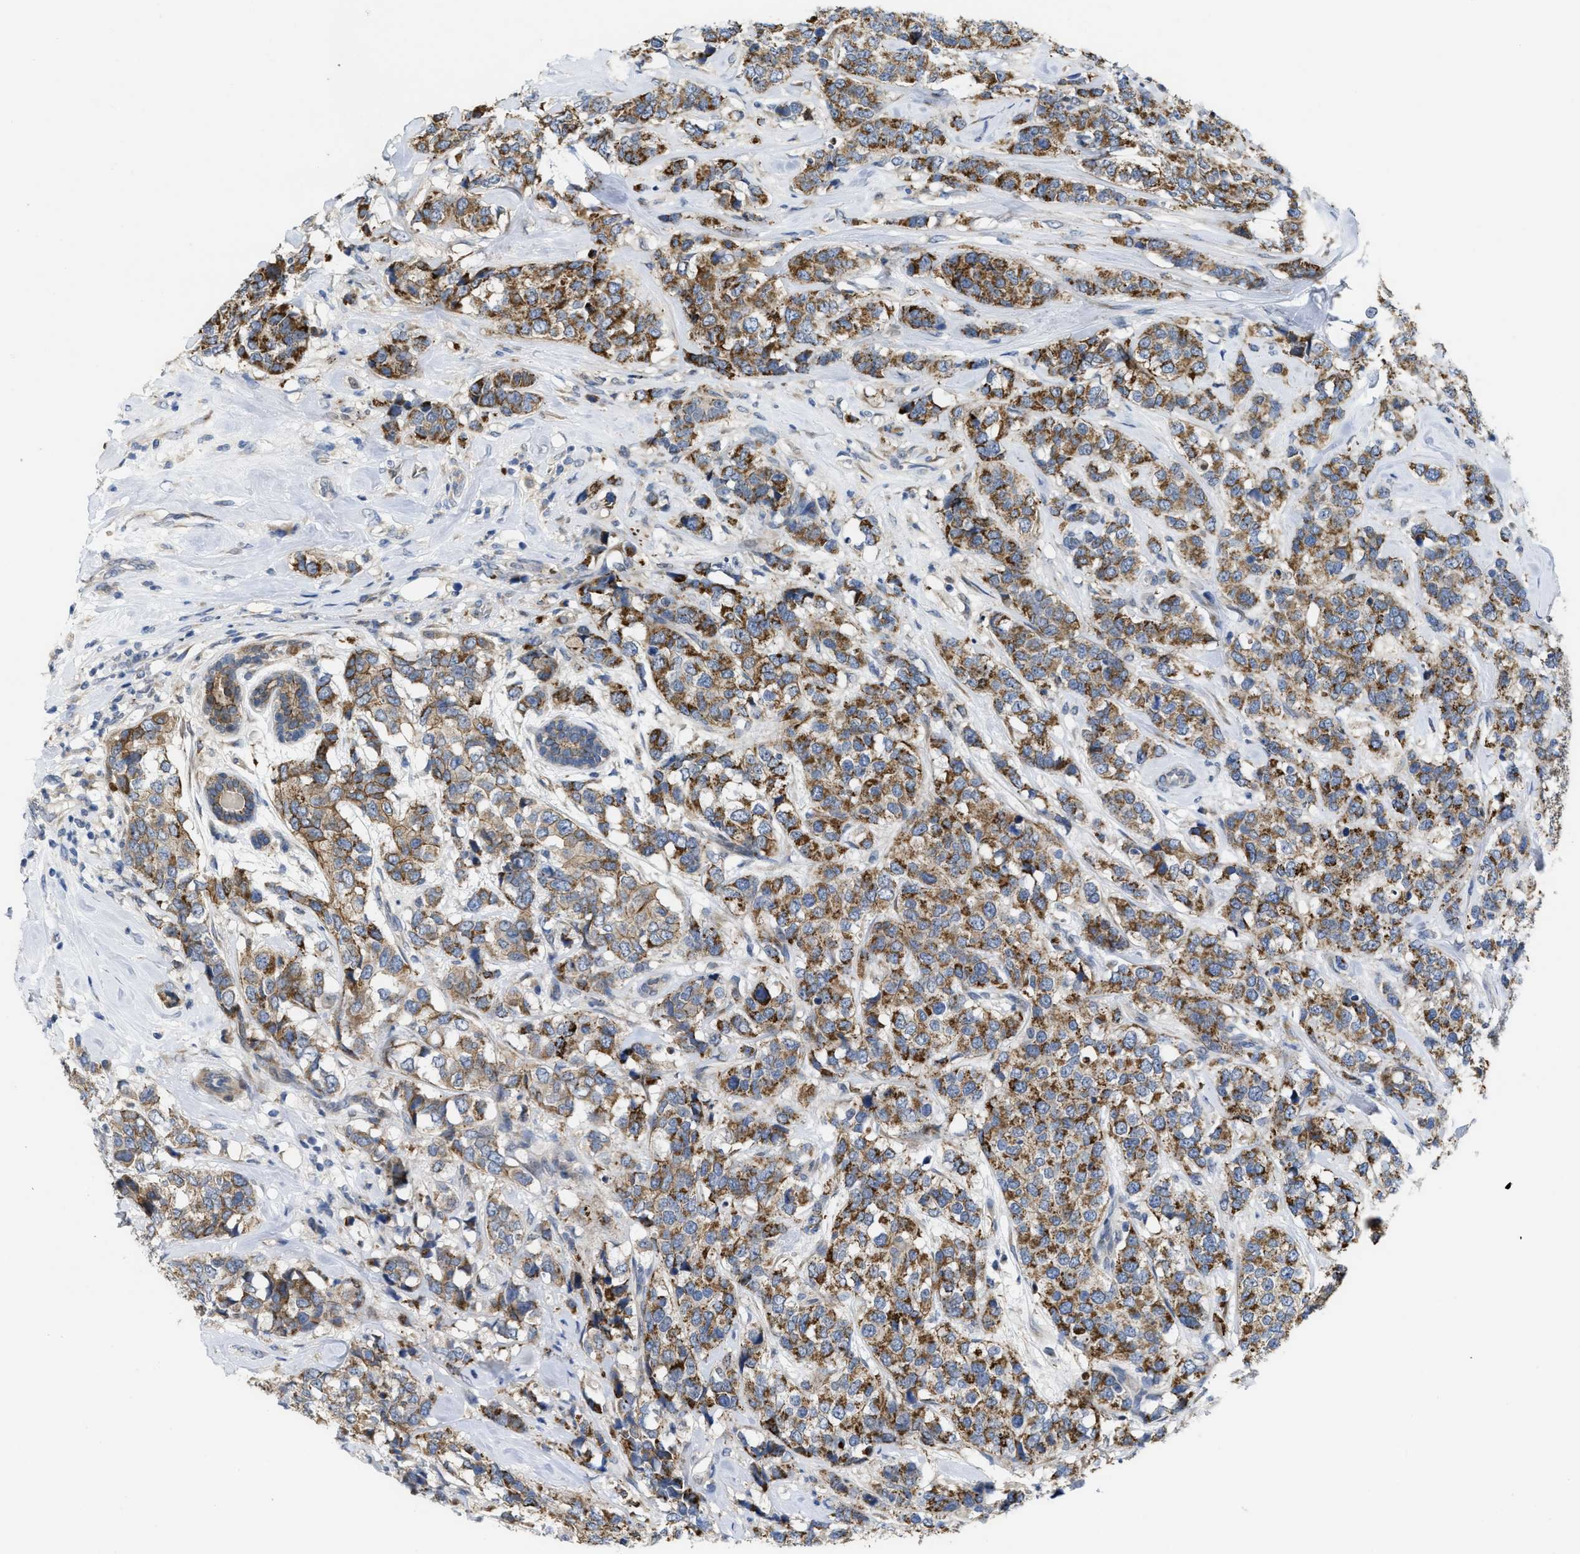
{"staining": {"intensity": "moderate", "quantity": ">75%", "location": "cytoplasmic/membranous"}, "tissue": "breast cancer", "cell_type": "Tumor cells", "image_type": "cancer", "snomed": [{"axis": "morphology", "description": "Lobular carcinoma"}, {"axis": "topography", "description": "Breast"}], "caption": "About >75% of tumor cells in human breast cancer reveal moderate cytoplasmic/membranous protein staining as visualized by brown immunohistochemical staining.", "gene": "CDPF1", "patient": {"sex": "female", "age": 59}}